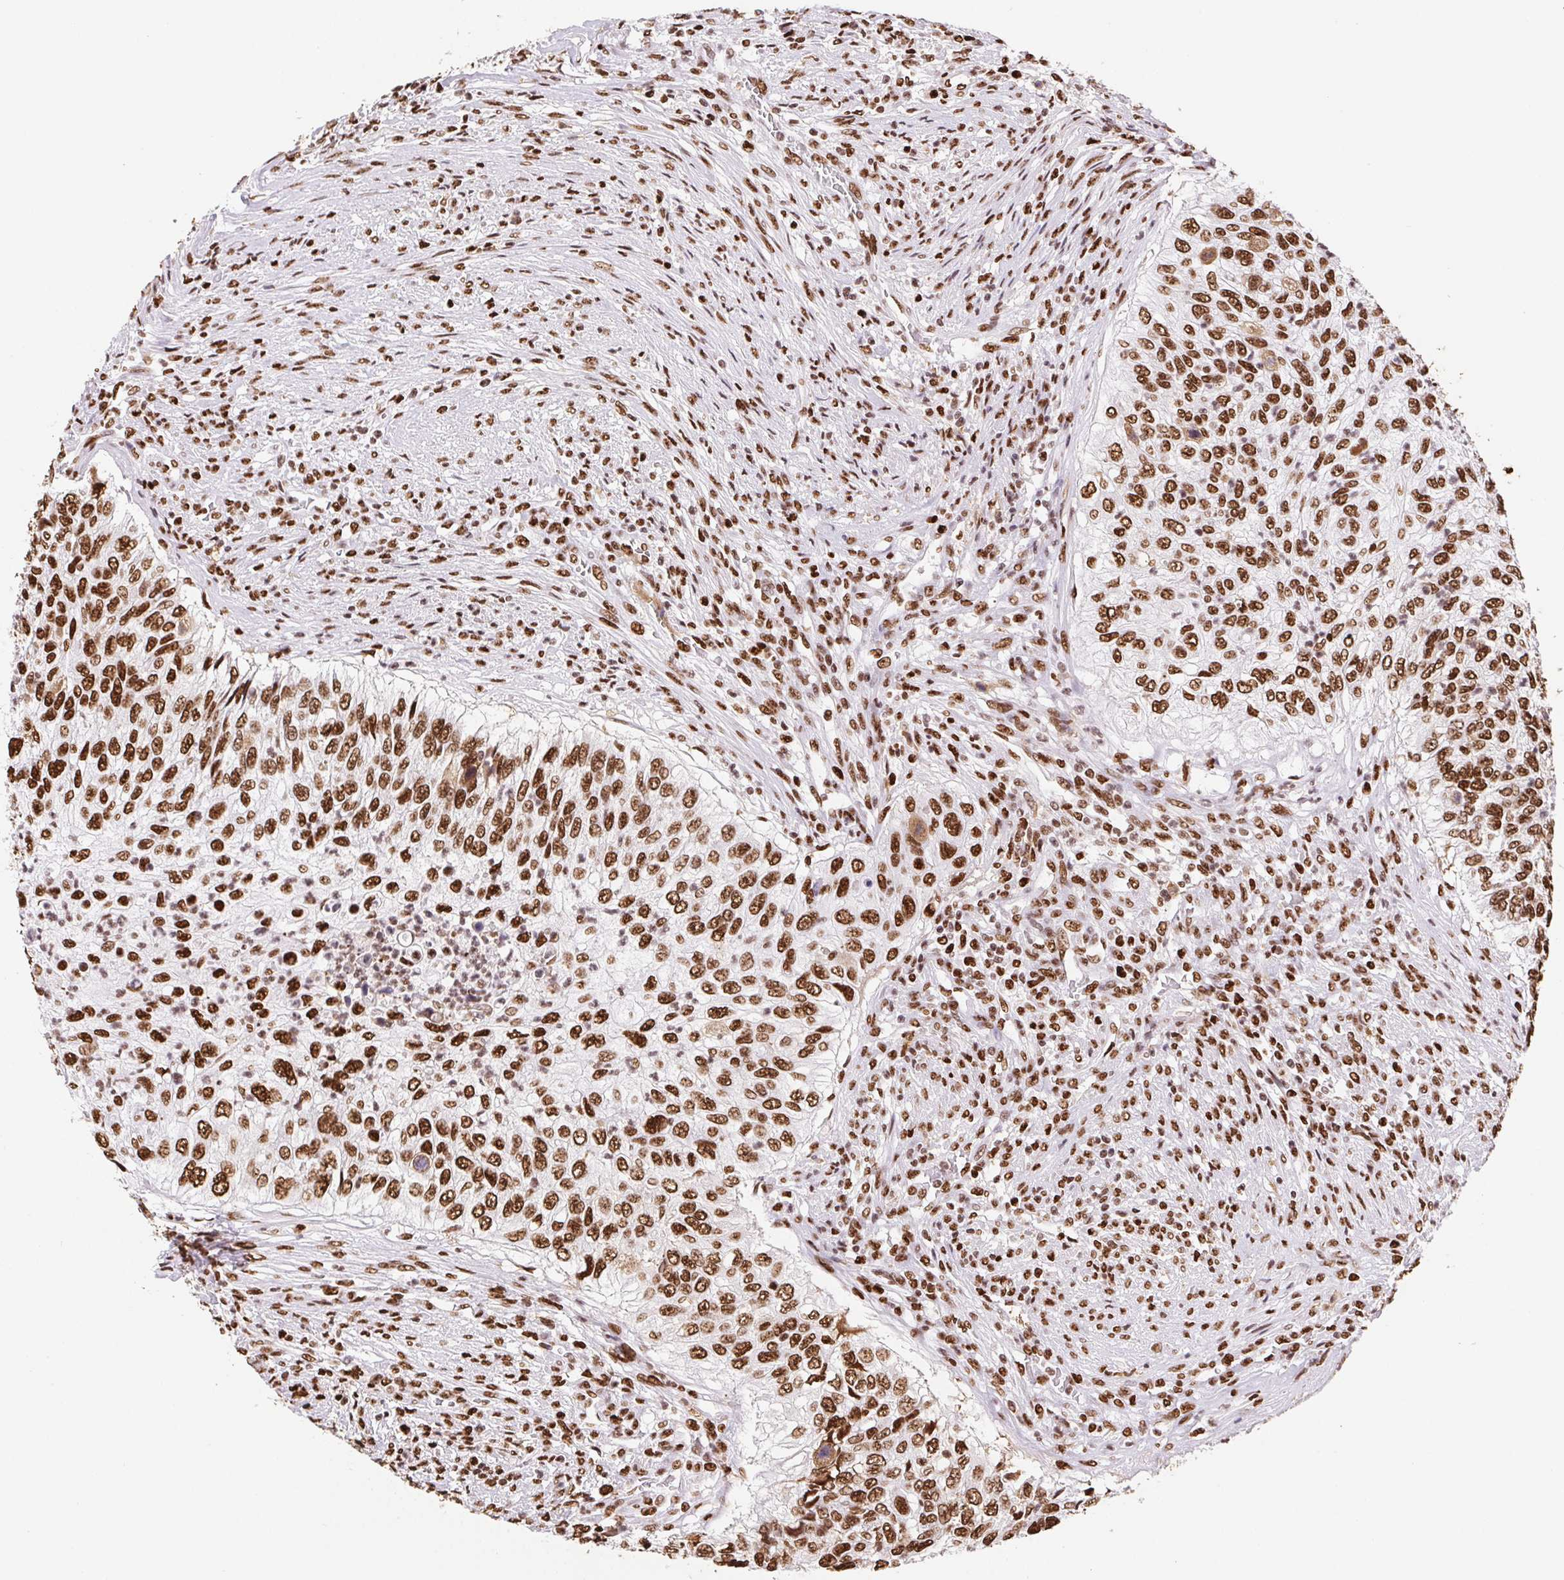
{"staining": {"intensity": "strong", "quantity": ">75%", "location": "nuclear"}, "tissue": "urothelial cancer", "cell_type": "Tumor cells", "image_type": "cancer", "snomed": [{"axis": "morphology", "description": "Urothelial carcinoma, High grade"}, {"axis": "topography", "description": "Urinary bladder"}], "caption": "Human urothelial cancer stained with a brown dye shows strong nuclear positive staining in about >75% of tumor cells.", "gene": "SET", "patient": {"sex": "female", "age": 60}}